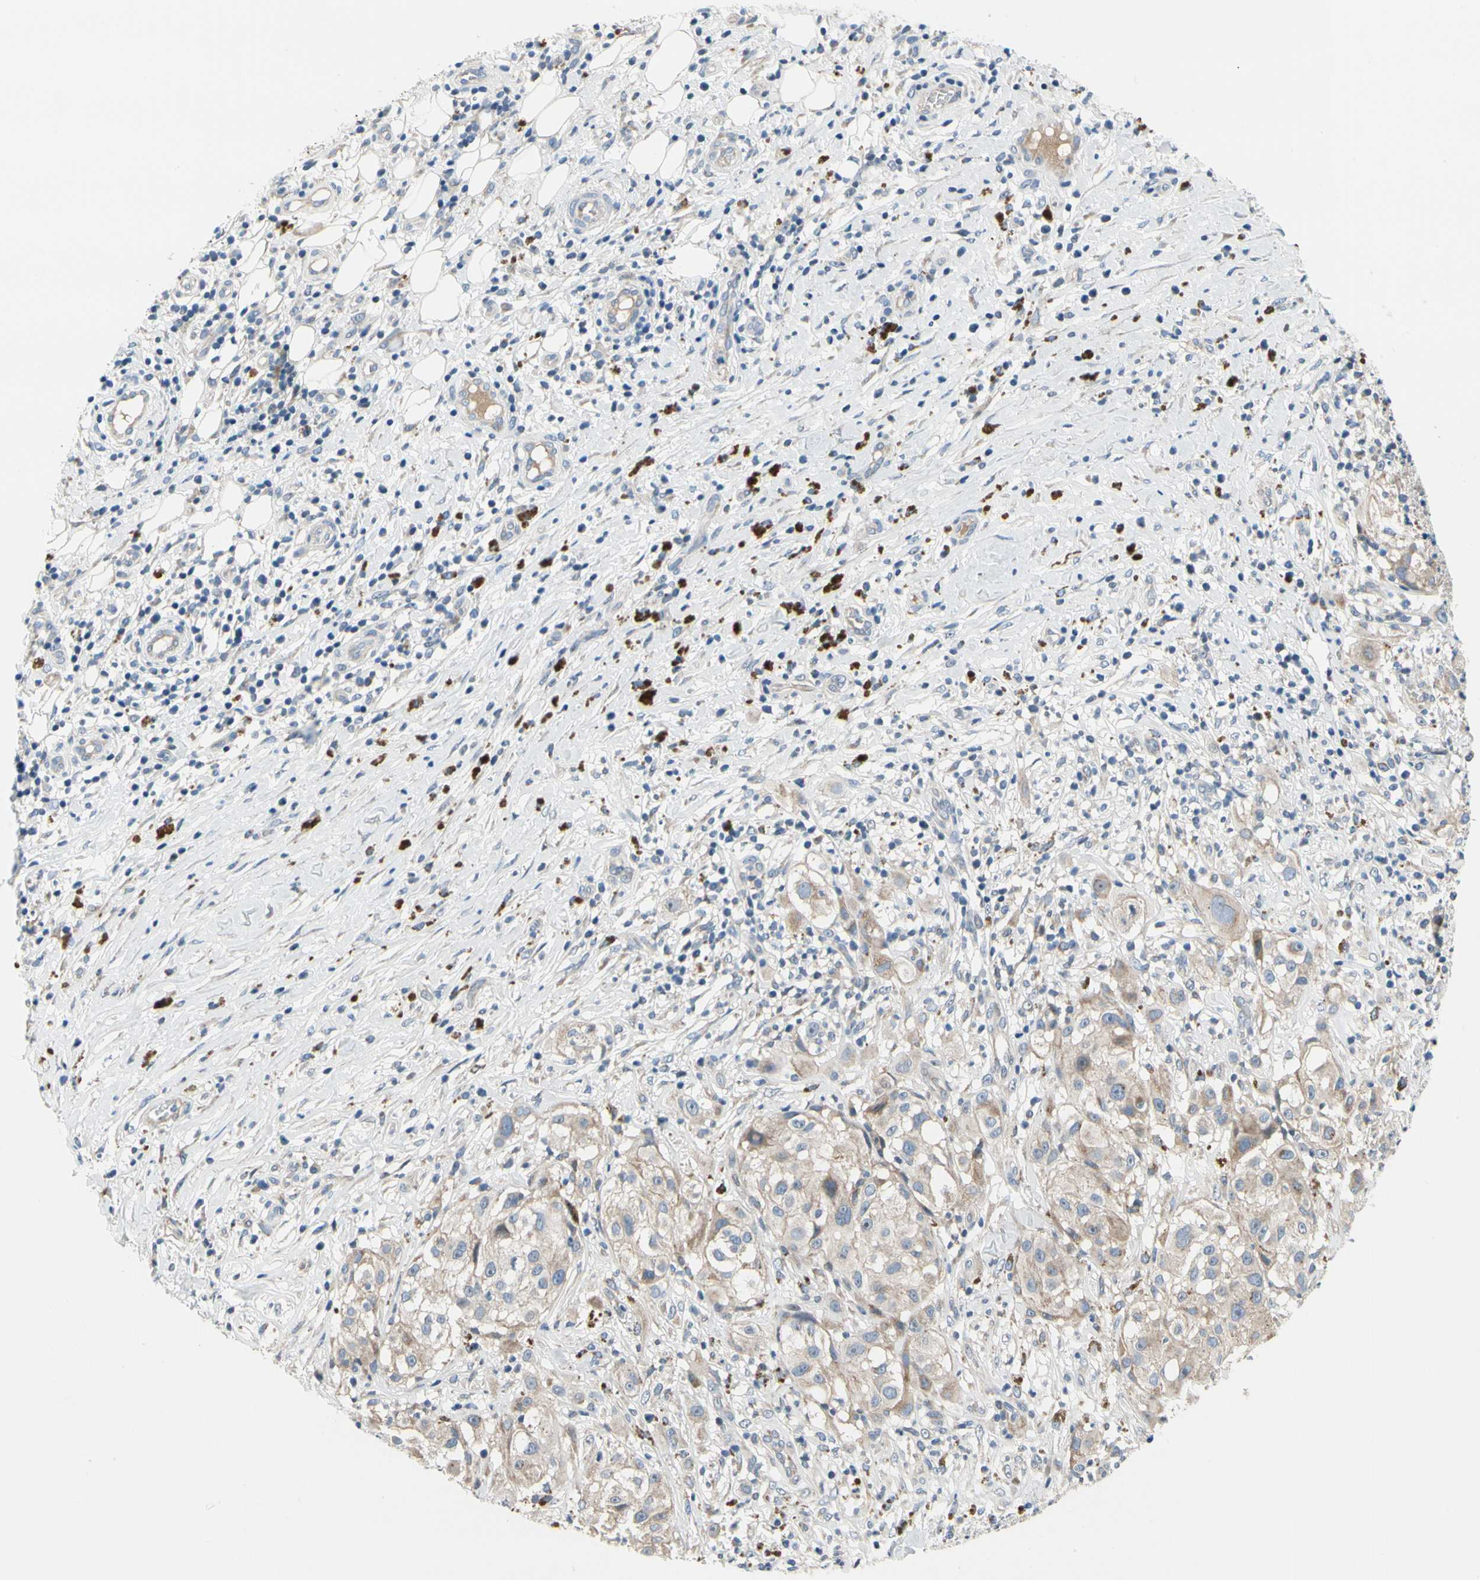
{"staining": {"intensity": "weak", "quantity": ">75%", "location": "cytoplasmic/membranous"}, "tissue": "melanoma", "cell_type": "Tumor cells", "image_type": "cancer", "snomed": [{"axis": "morphology", "description": "Necrosis, NOS"}, {"axis": "morphology", "description": "Malignant melanoma, NOS"}, {"axis": "topography", "description": "Skin"}], "caption": "Melanoma was stained to show a protein in brown. There is low levels of weak cytoplasmic/membranous positivity in approximately >75% of tumor cells.", "gene": "NFASC", "patient": {"sex": "female", "age": 87}}